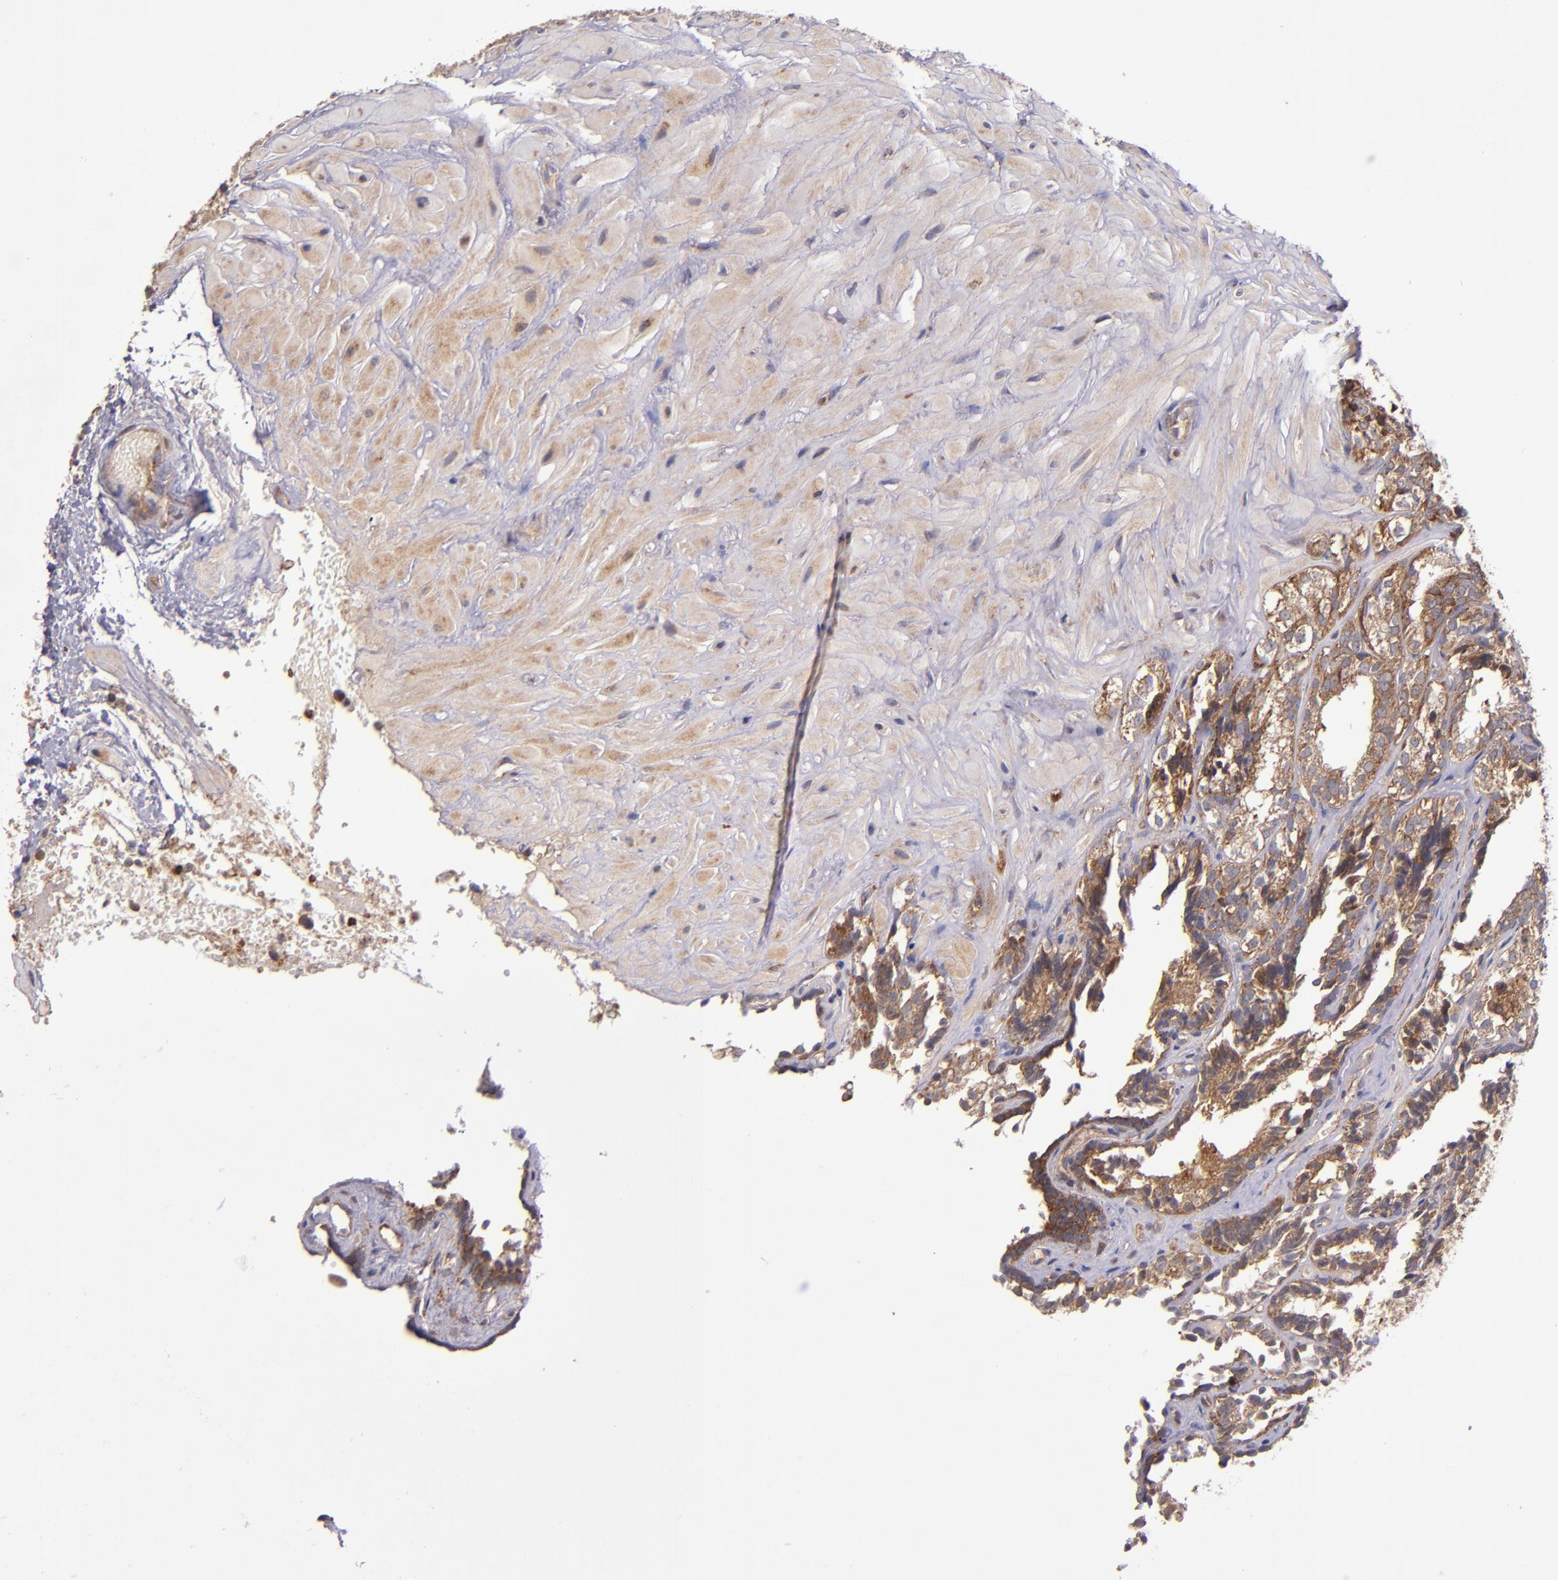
{"staining": {"intensity": "moderate", "quantity": ">75%", "location": "cytoplasmic/membranous"}, "tissue": "seminal vesicle", "cell_type": "Glandular cells", "image_type": "normal", "snomed": [{"axis": "morphology", "description": "Normal tissue, NOS"}, {"axis": "topography", "description": "Seminal veicle"}], "caption": "IHC staining of normal seminal vesicle, which displays medium levels of moderate cytoplasmic/membranous expression in approximately >75% of glandular cells indicating moderate cytoplasmic/membranous protein staining. The staining was performed using DAB (brown) for protein detection and nuclei were counterstained in hematoxylin (blue).", "gene": "EIF4ENIF1", "patient": {"sex": "male", "age": 26}}